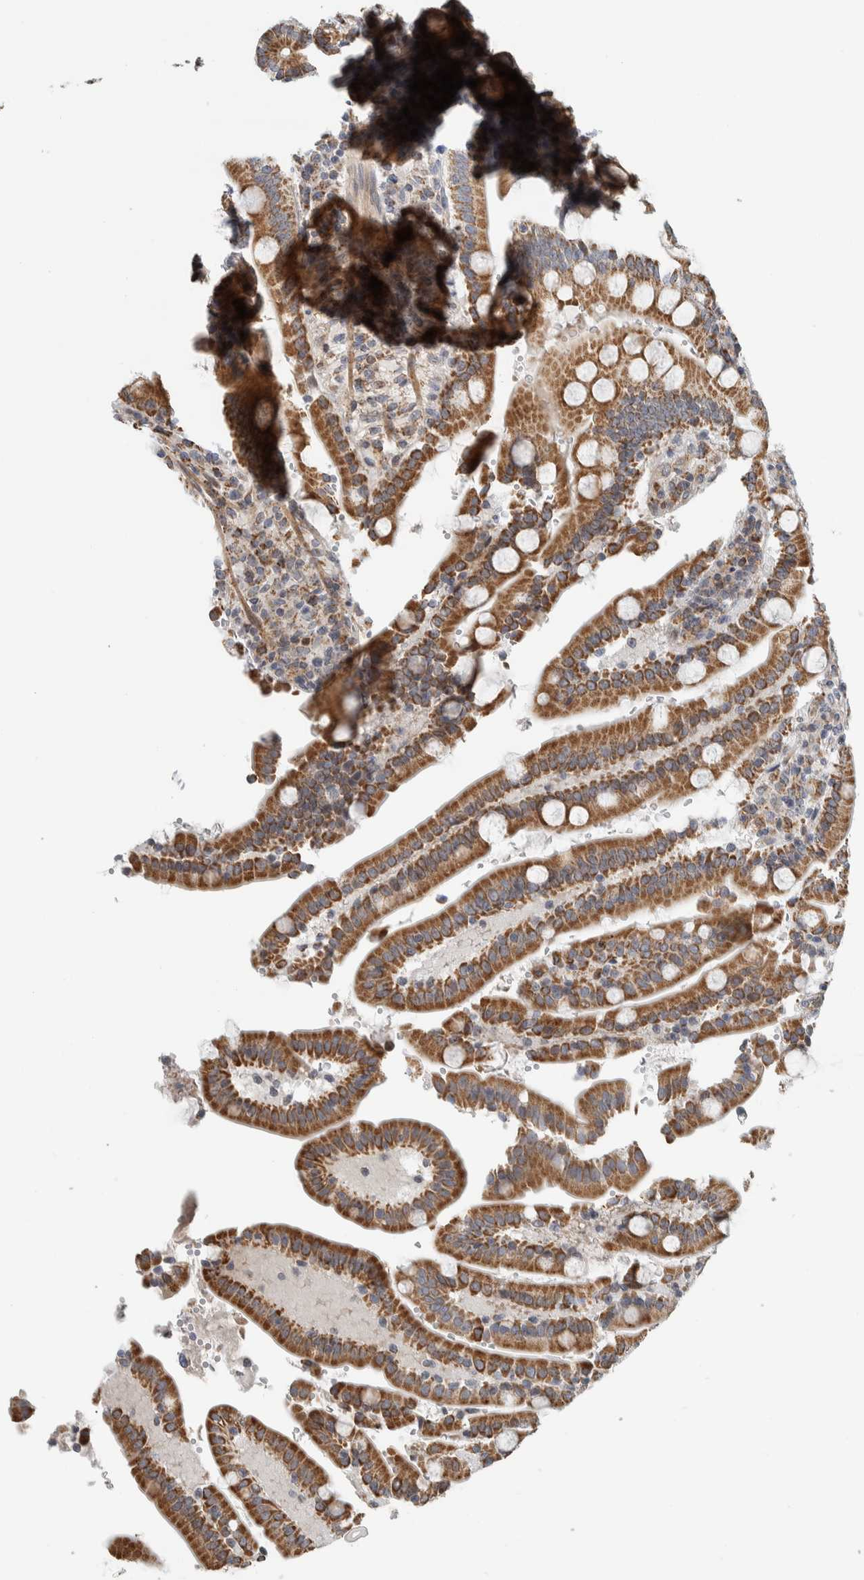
{"staining": {"intensity": "strong", "quantity": ">75%", "location": "cytoplasmic/membranous"}, "tissue": "duodenum", "cell_type": "Glandular cells", "image_type": "normal", "snomed": [{"axis": "morphology", "description": "Normal tissue, NOS"}, {"axis": "topography", "description": "Small intestine, NOS"}], "caption": "Immunohistochemical staining of benign human duodenum reveals strong cytoplasmic/membranous protein staining in about >75% of glandular cells.", "gene": "AFP", "patient": {"sex": "female", "age": 71}}